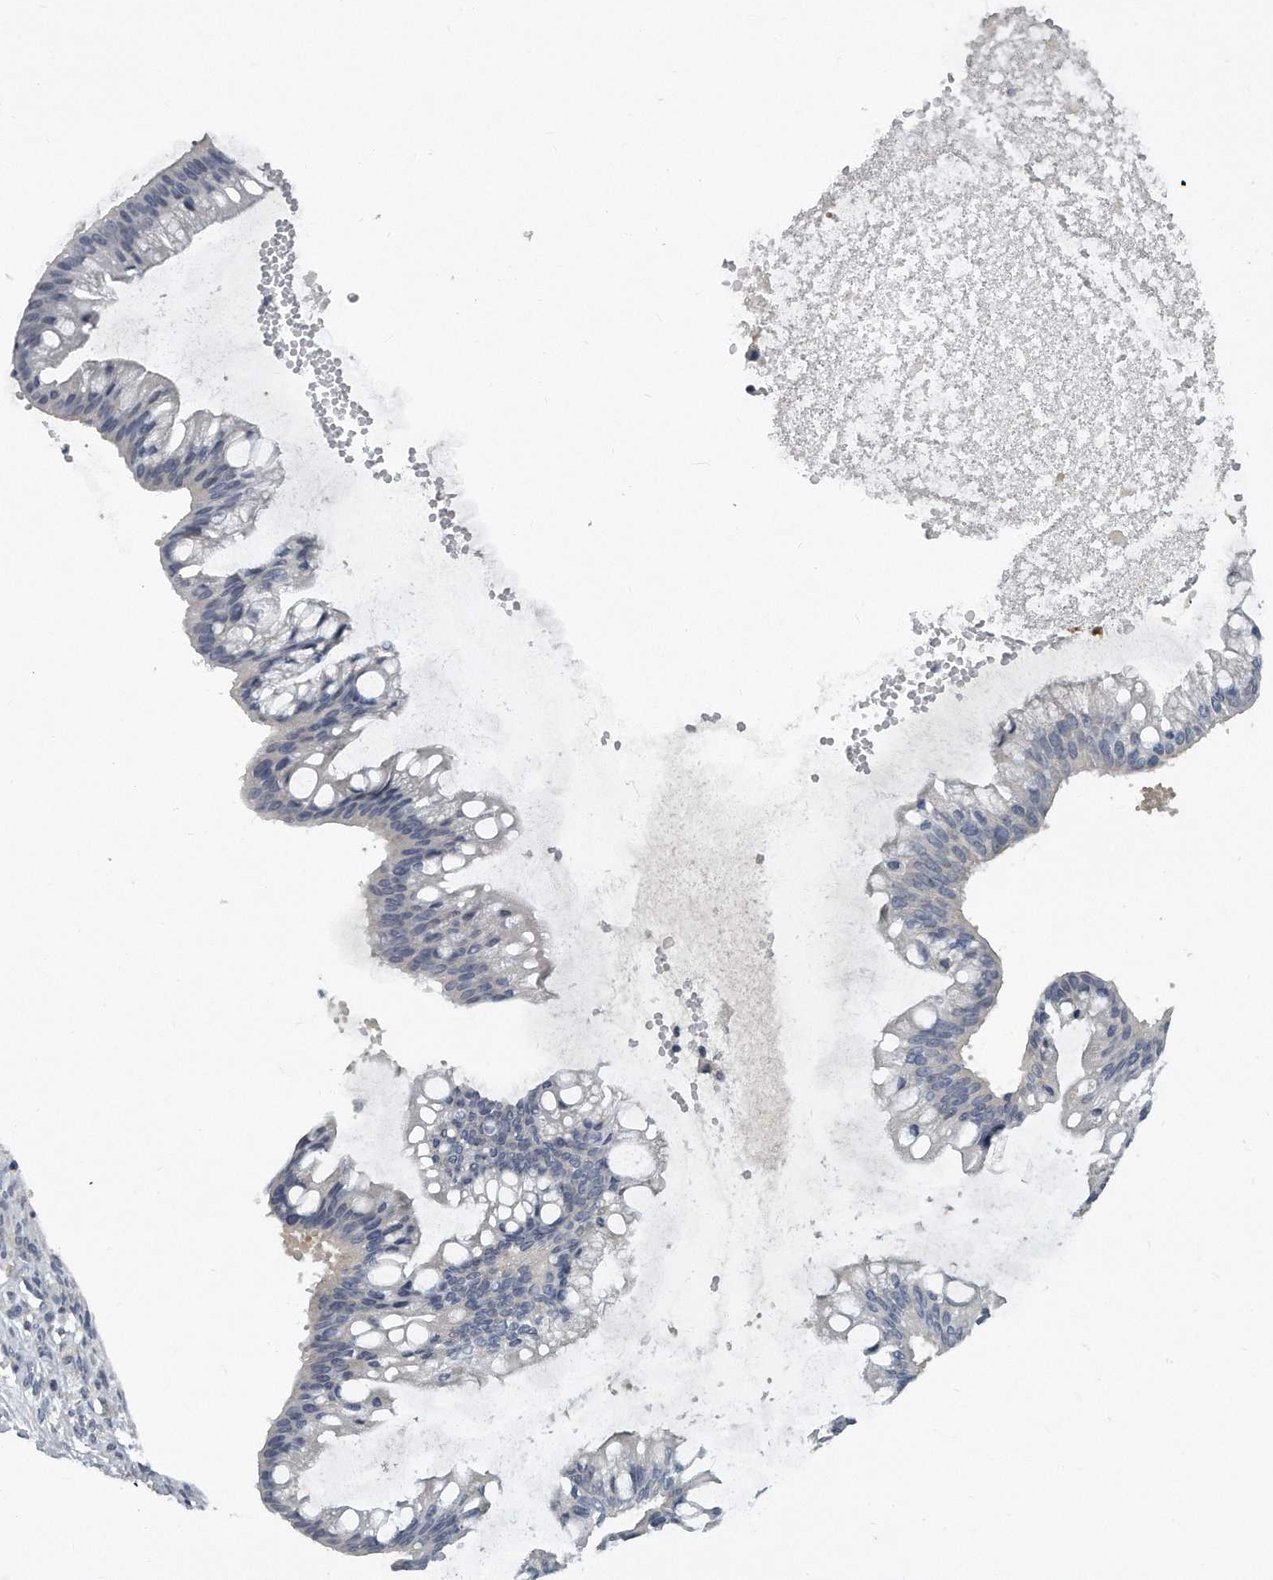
{"staining": {"intensity": "negative", "quantity": "none", "location": "none"}, "tissue": "ovarian cancer", "cell_type": "Tumor cells", "image_type": "cancer", "snomed": [{"axis": "morphology", "description": "Cystadenocarcinoma, mucinous, NOS"}, {"axis": "topography", "description": "Ovary"}], "caption": "Immunohistochemical staining of ovarian mucinous cystadenocarcinoma demonstrates no significant staining in tumor cells.", "gene": "KLHL7", "patient": {"sex": "female", "age": 73}}